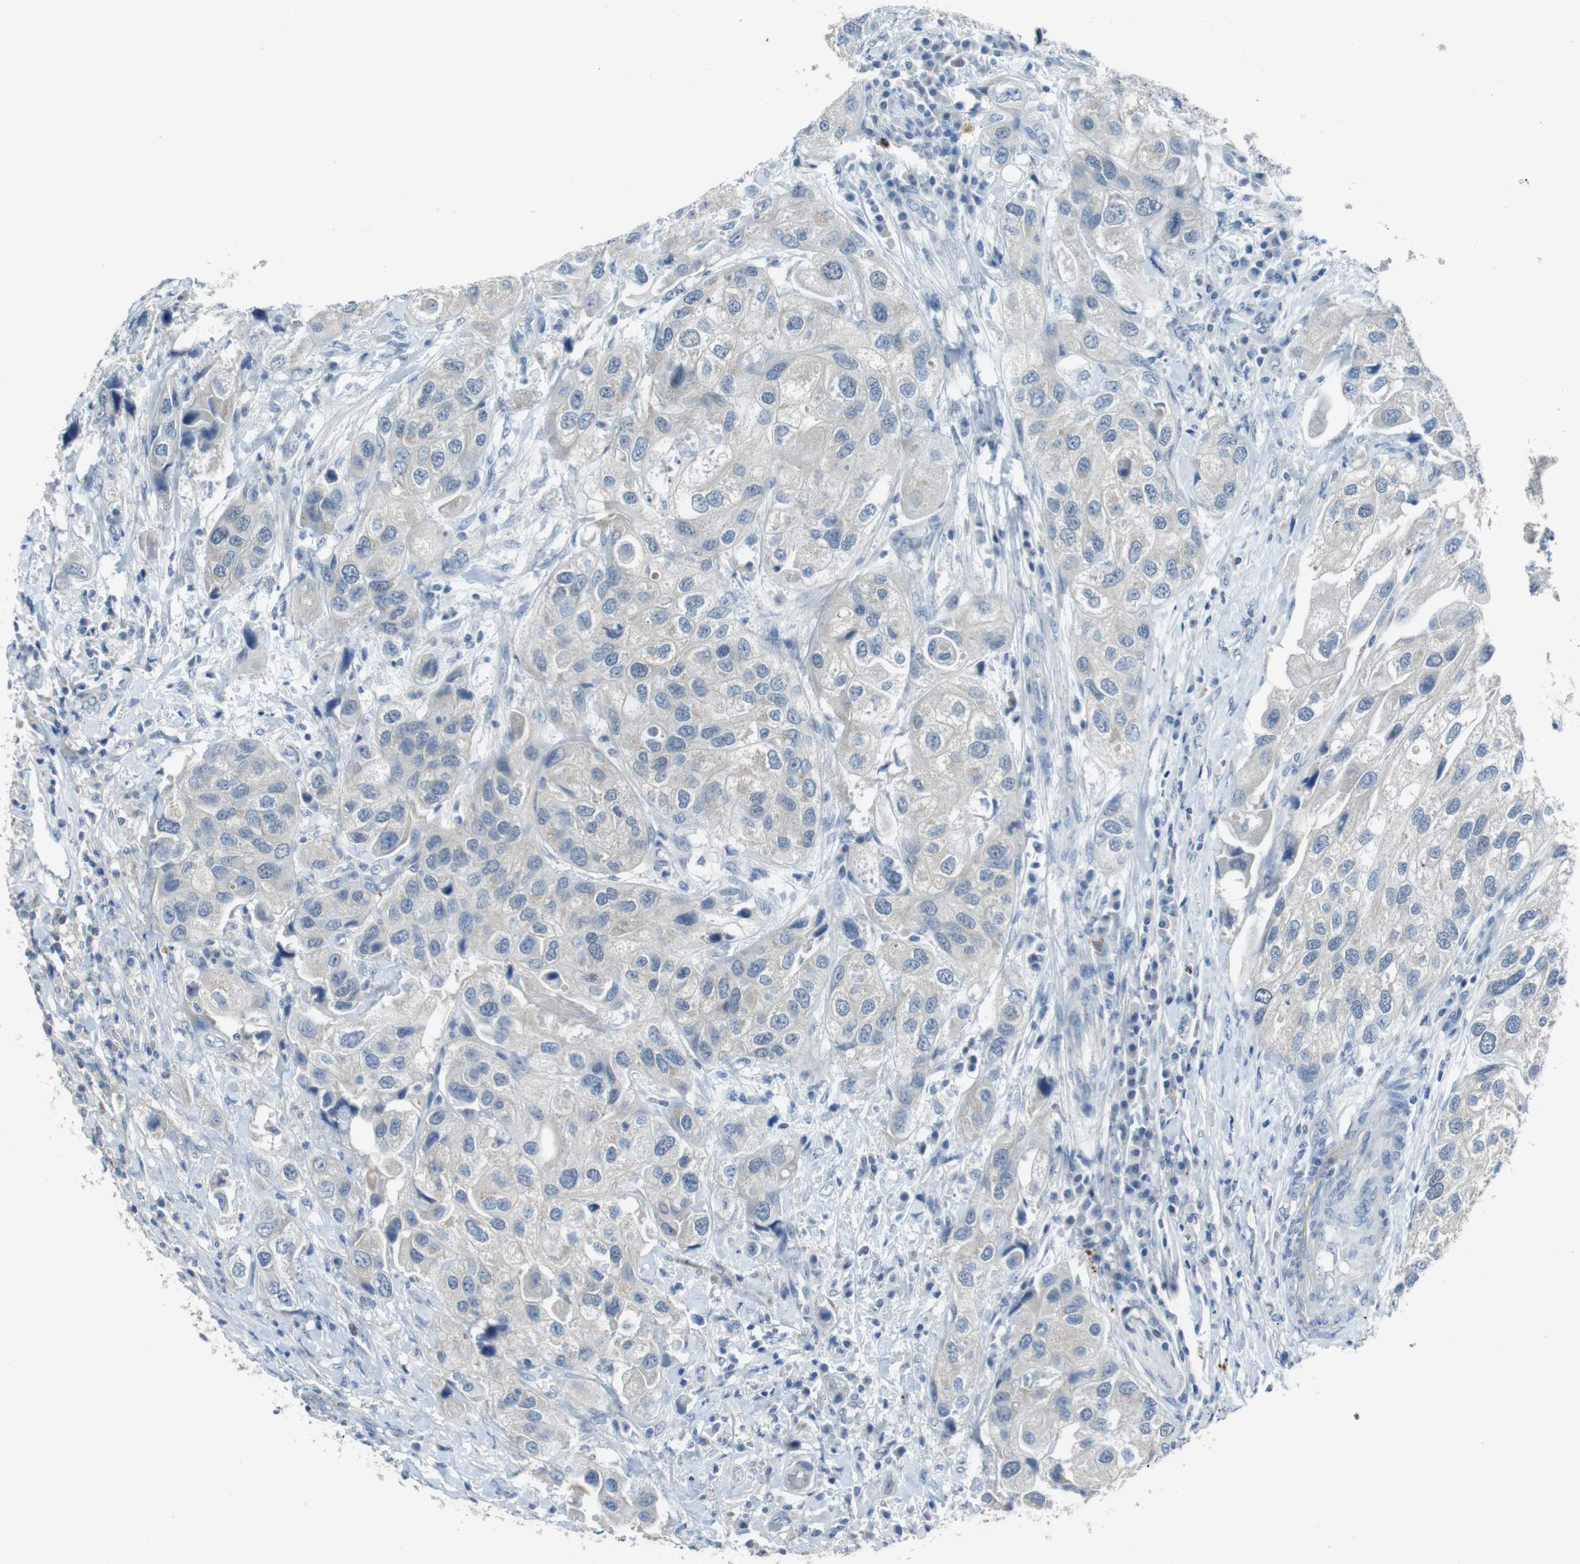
{"staining": {"intensity": "negative", "quantity": "none", "location": "none"}, "tissue": "urothelial cancer", "cell_type": "Tumor cells", "image_type": "cancer", "snomed": [{"axis": "morphology", "description": "Urothelial carcinoma, High grade"}, {"axis": "topography", "description": "Urinary bladder"}], "caption": "Immunohistochemical staining of urothelial carcinoma (high-grade) reveals no significant staining in tumor cells. The staining was performed using DAB to visualize the protein expression in brown, while the nuclei were stained in blue with hematoxylin (Magnification: 20x).", "gene": "ENTPD7", "patient": {"sex": "female", "age": 64}}